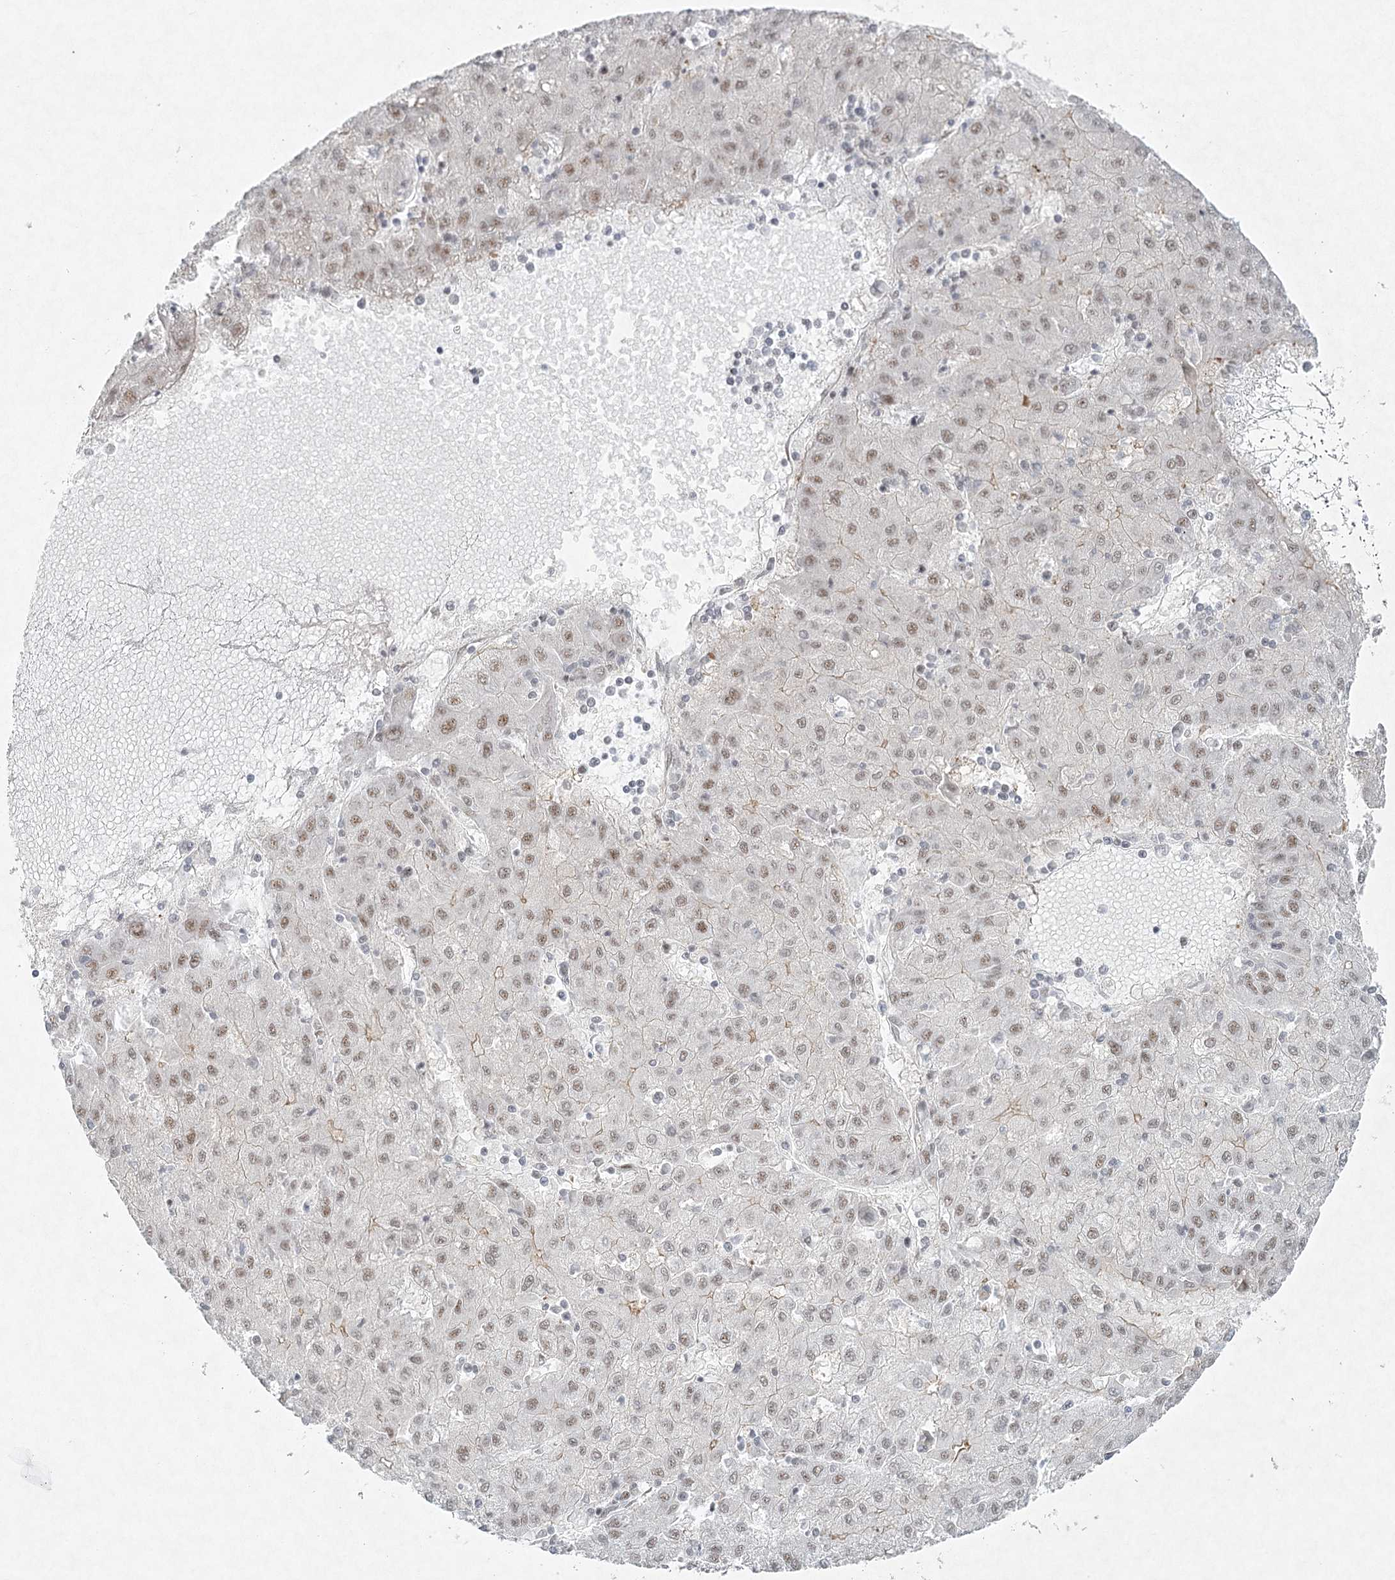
{"staining": {"intensity": "weak", "quantity": ">75%", "location": "nuclear"}, "tissue": "liver cancer", "cell_type": "Tumor cells", "image_type": "cancer", "snomed": [{"axis": "morphology", "description": "Carcinoma, Hepatocellular, NOS"}, {"axis": "topography", "description": "Liver"}], "caption": "Immunohistochemical staining of human liver hepatocellular carcinoma reveals weak nuclear protein positivity in about >75% of tumor cells.", "gene": "U2SURP", "patient": {"sex": "male", "age": 72}}